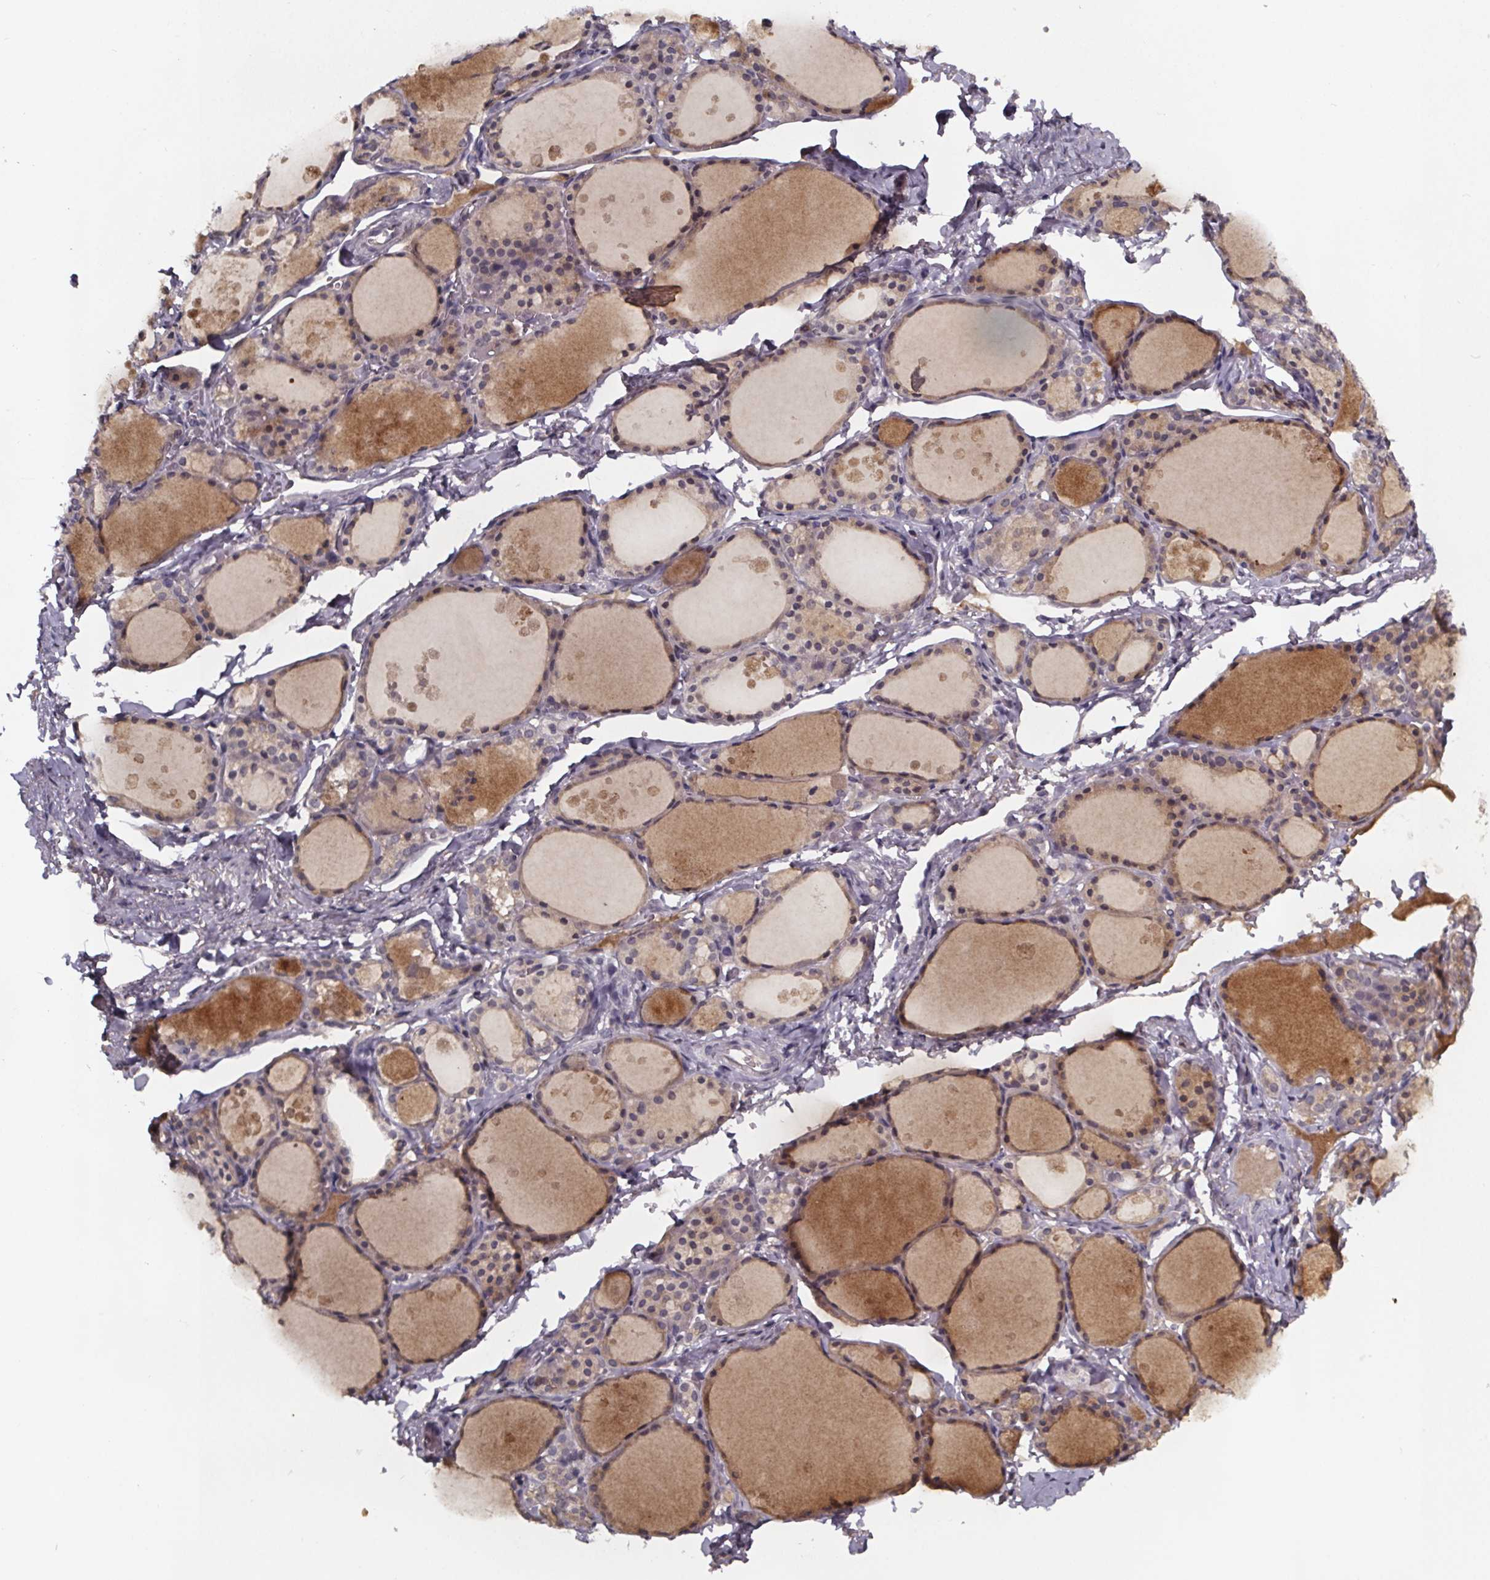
{"staining": {"intensity": "weak", "quantity": "25%-75%", "location": "cytoplasmic/membranous"}, "tissue": "thyroid gland", "cell_type": "Glandular cells", "image_type": "normal", "snomed": [{"axis": "morphology", "description": "Normal tissue, NOS"}, {"axis": "topography", "description": "Thyroid gland"}], "caption": "Normal thyroid gland shows weak cytoplasmic/membranous positivity in approximately 25%-75% of glandular cells, visualized by immunohistochemistry.", "gene": "SMIM1", "patient": {"sex": "male", "age": 68}}